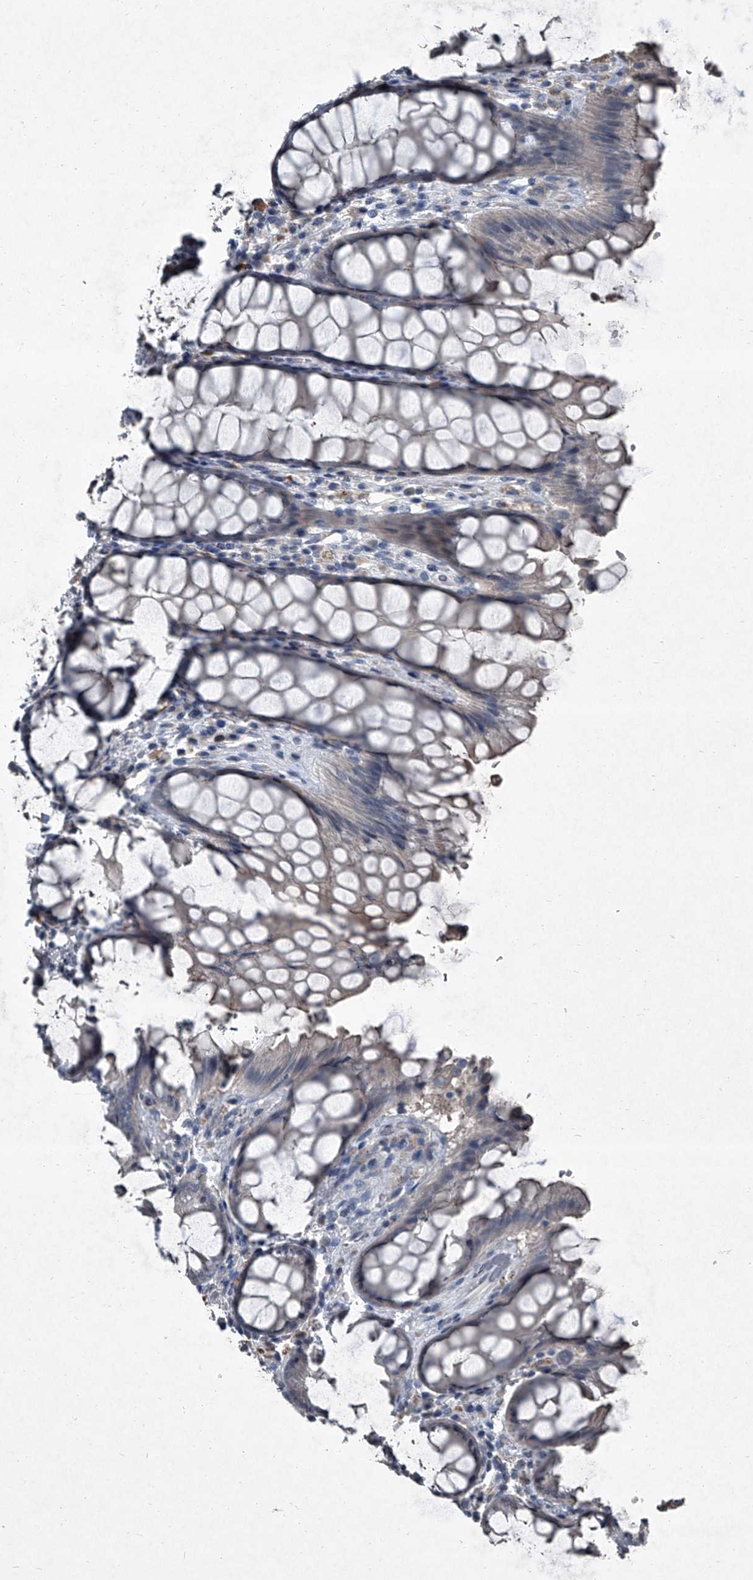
{"staining": {"intensity": "negative", "quantity": "none", "location": "none"}, "tissue": "rectum", "cell_type": "Glandular cells", "image_type": "normal", "snomed": [{"axis": "morphology", "description": "Normal tissue, NOS"}, {"axis": "topography", "description": "Rectum"}], "caption": "Immunohistochemistry histopathology image of benign rectum: human rectum stained with DAB (3,3'-diaminobenzidine) displays no significant protein expression in glandular cells.", "gene": "HEPHL1", "patient": {"sex": "male", "age": 64}}